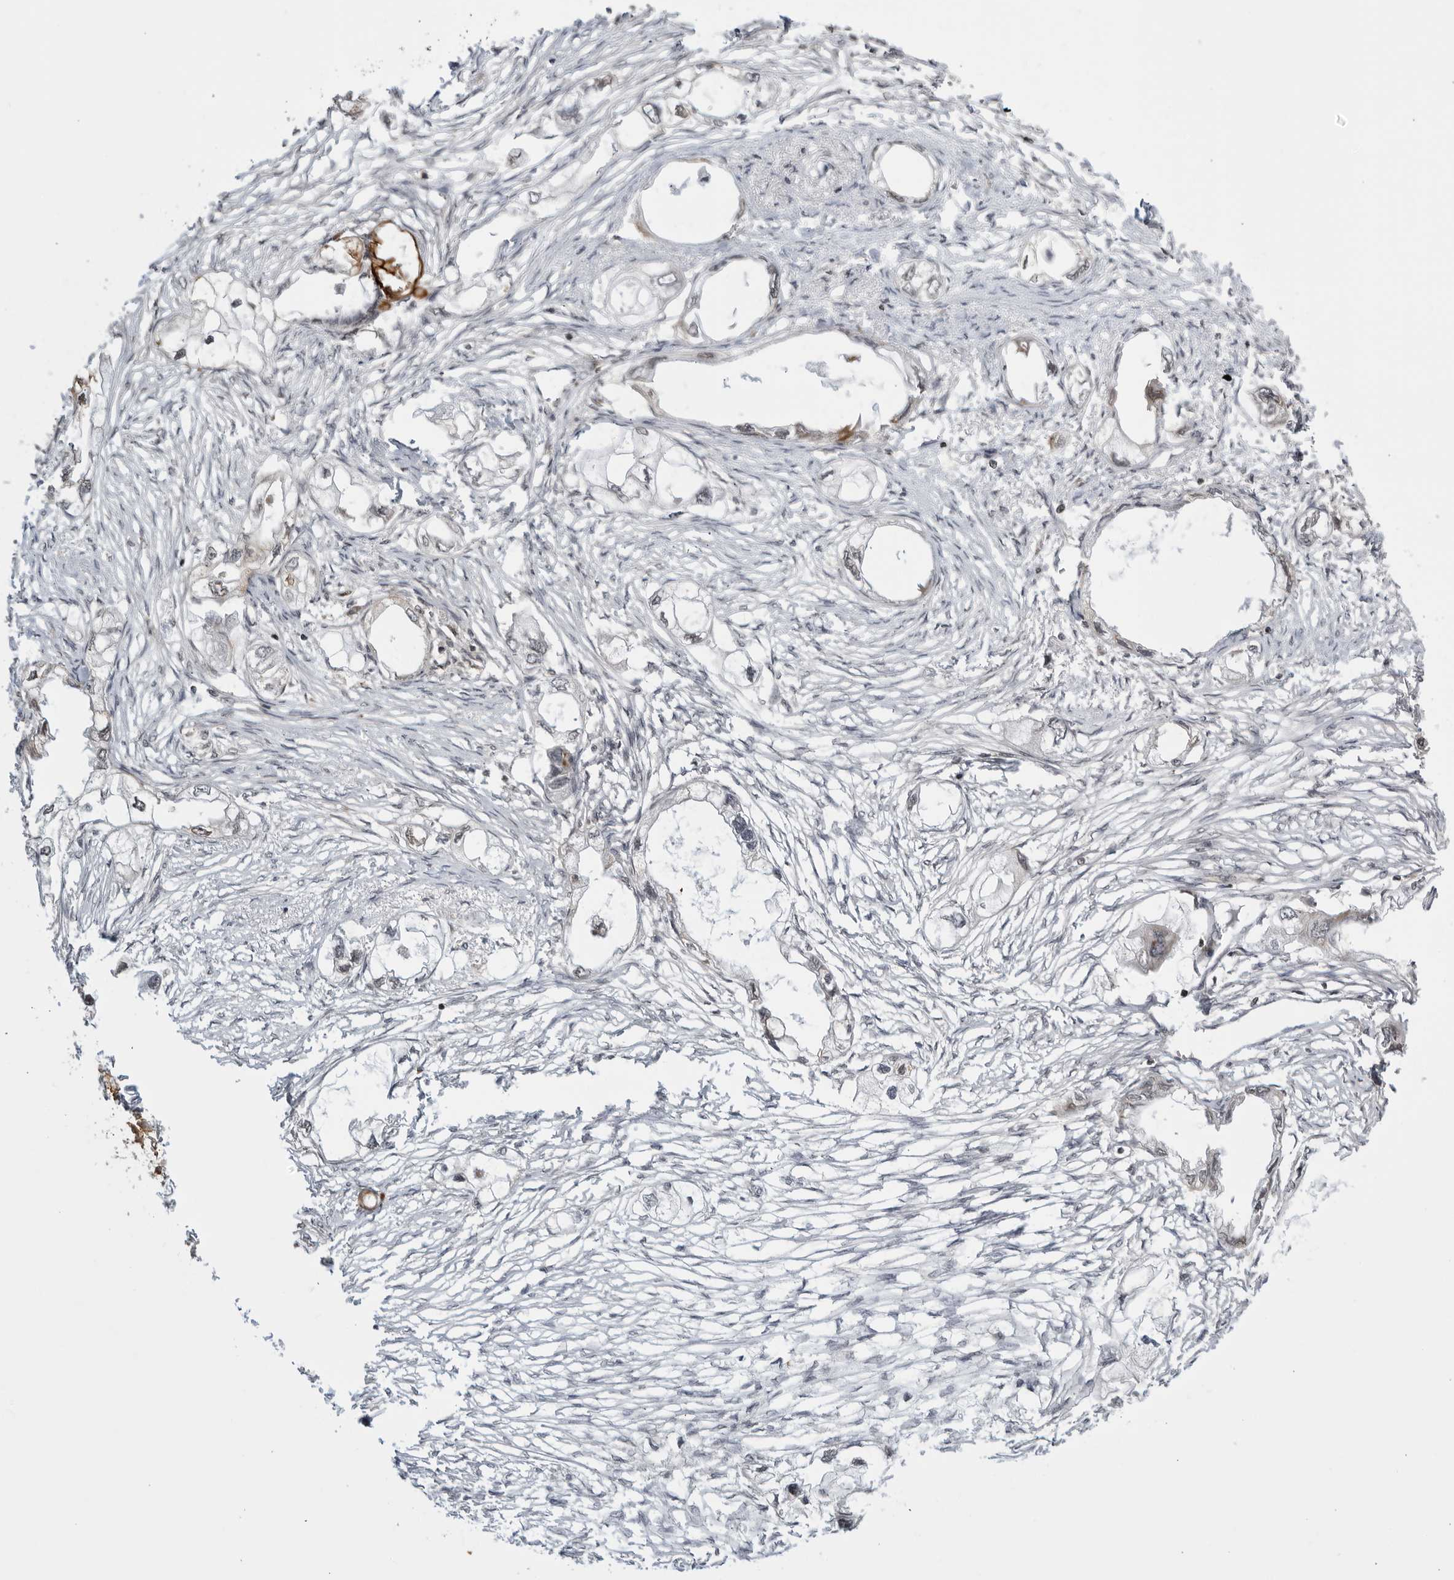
{"staining": {"intensity": "negative", "quantity": "none", "location": "none"}, "tissue": "endometrial cancer", "cell_type": "Tumor cells", "image_type": "cancer", "snomed": [{"axis": "morphology", "description": "Adenocarcinoma, NOS"}, {"axis": "morphology", "description": "Adenocarcinoma, metastatic, NOS"}, {"axis": "topography", "description": "Adipose tissue"}, {"axis": "topography", "description": "Endometrium"}], "caption": "Endometrial metastatic adenocarcinoma was stained to show a protein in brown. There is no significant expression in tumor cells.", "gene": "TCF21", "patient": {"sex": "female", "age": 67}}